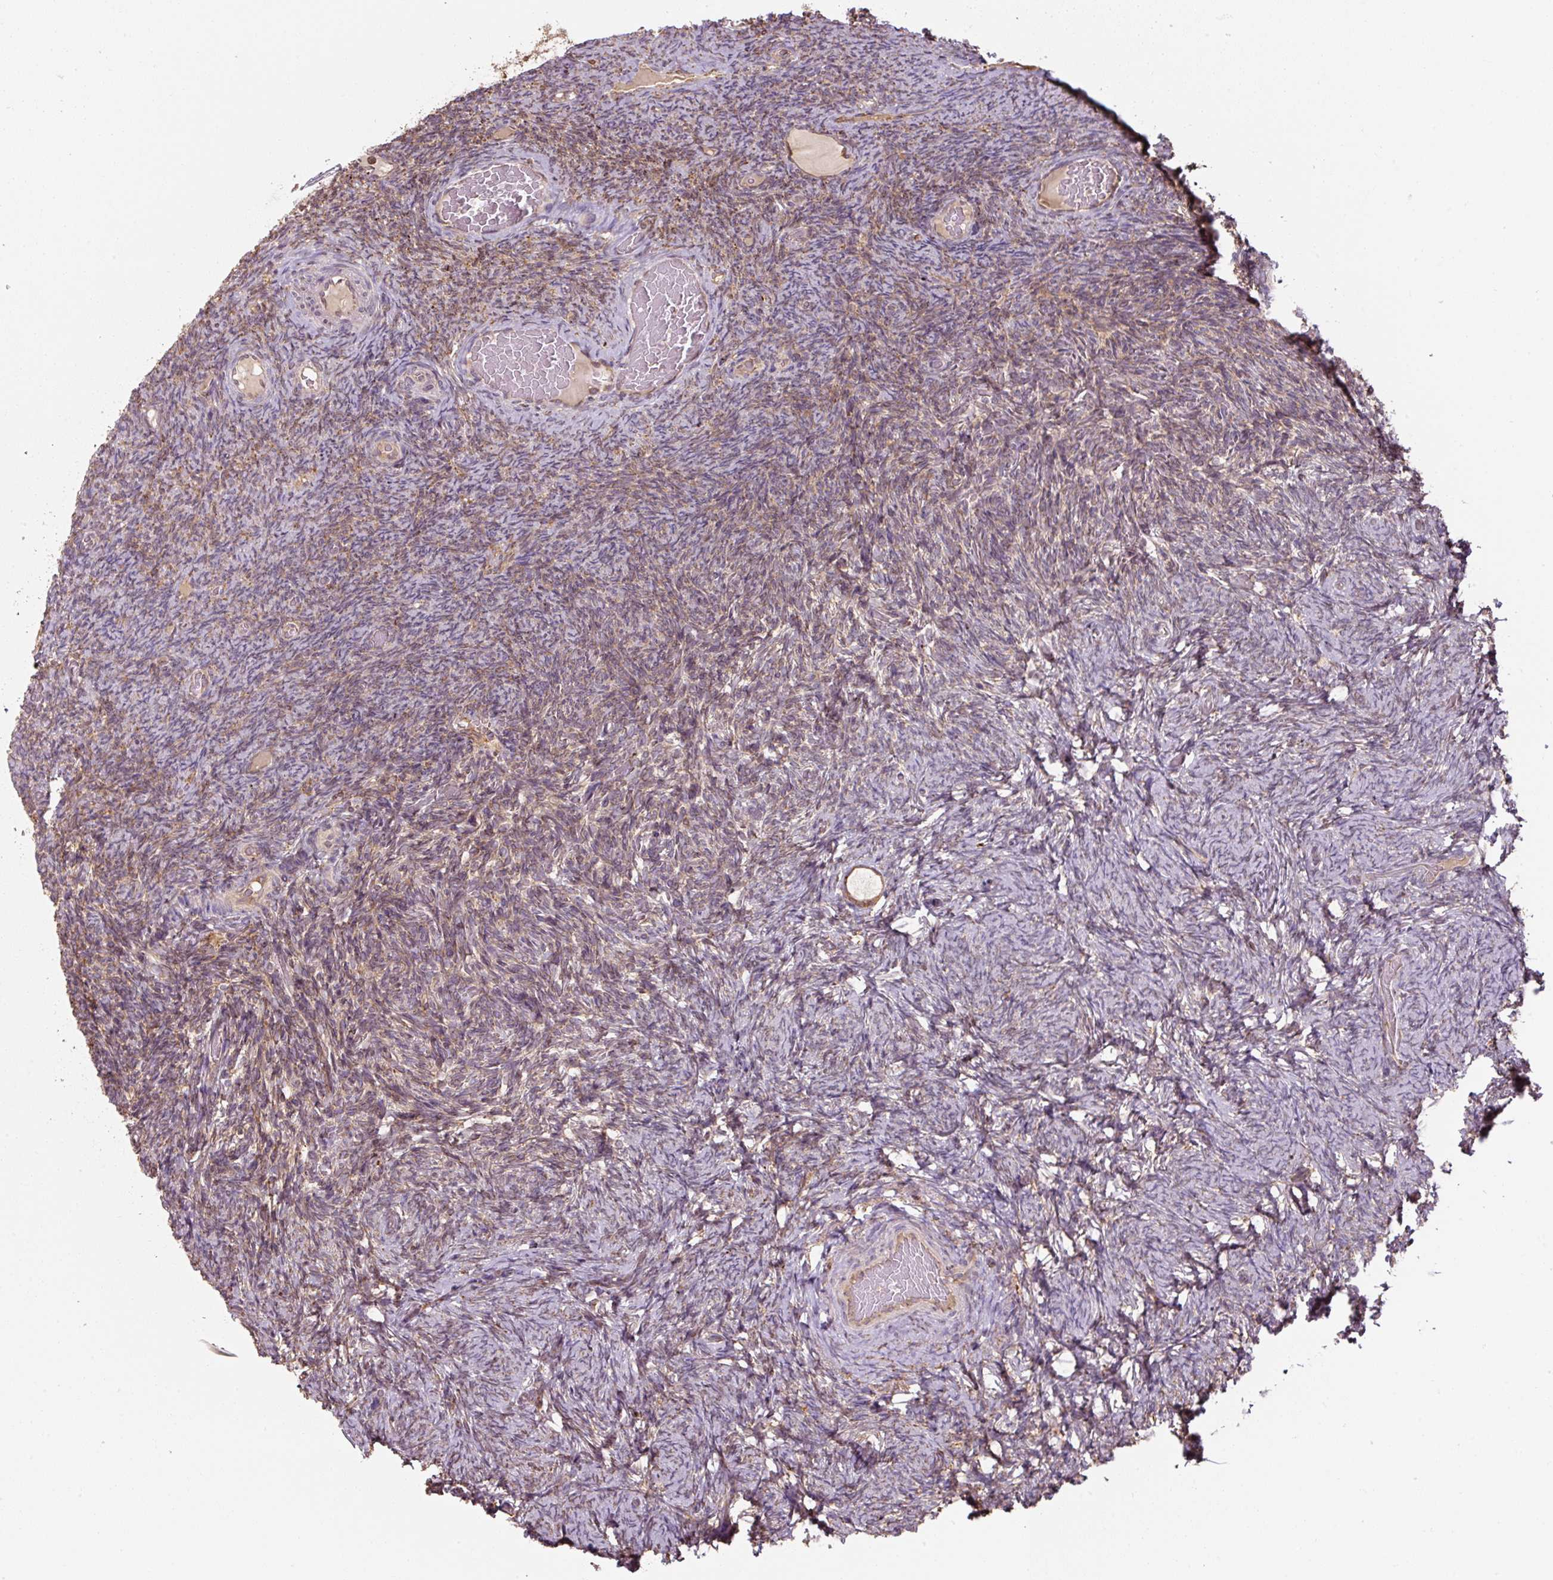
{"staining": {"intensity": "moderate", "quantity": ">75%", "location": "cytoplasmic/membranous"}, "tissue": "ovary", "cell_type": "Follicle cells", "image_type": "normal", "snomed": [{"axis": "morphology", "description": "Normal tissue, NOS"}, {"axis": "topography", "description": "Ovary"}], "caption": "Follicle cells exhibit medium levels of moderate cytoplasmic/membranous positivity in approximately >75% of cells in normal ovary. Using DAB (brown) and hematoxylin (blue) stains, captured at high magnification using brightfield microscopy.", "gene": "PRKCSH", "patient": {"sex": "female", "age": 34}}